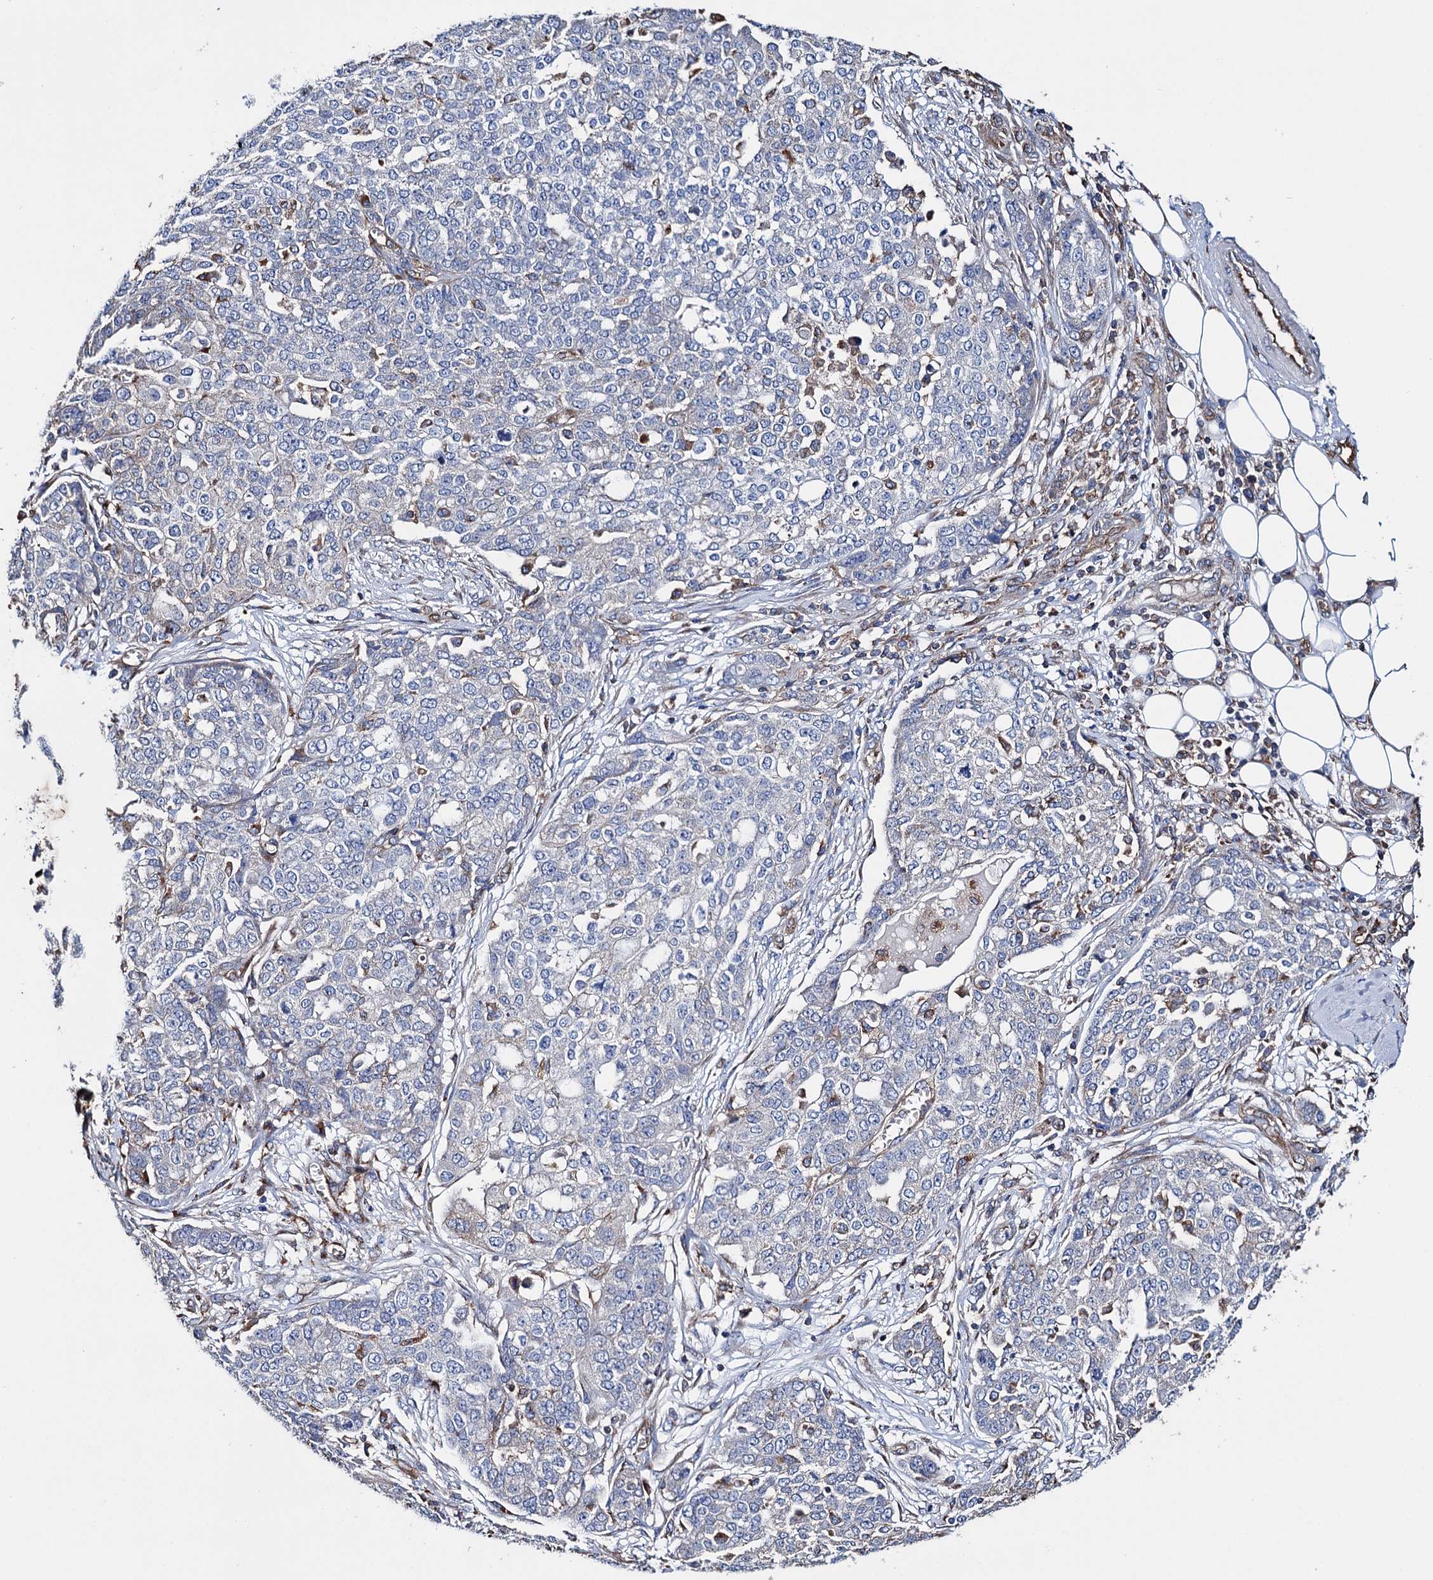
{"staining": {"intensity": "negative", "quantity": "none", "location": "none"}, "tissue": "ovarian cancer", "cell_type": "Tumor cells", "image_type": "cancer", "snomed": [{"axis": "morphology", "description": "Cystadenocarcinoma, serous, NOS"}, {"axis": "topography", "description": "Soft tissue"}, {"axis": "topography", "description": "Ovary"}], "caption": "Micrograph shows no significant protein staining in tumor cells of ovarian cancer.", "gene": "SCPEP1", "patient": {"sex": "female", "age": 57}}